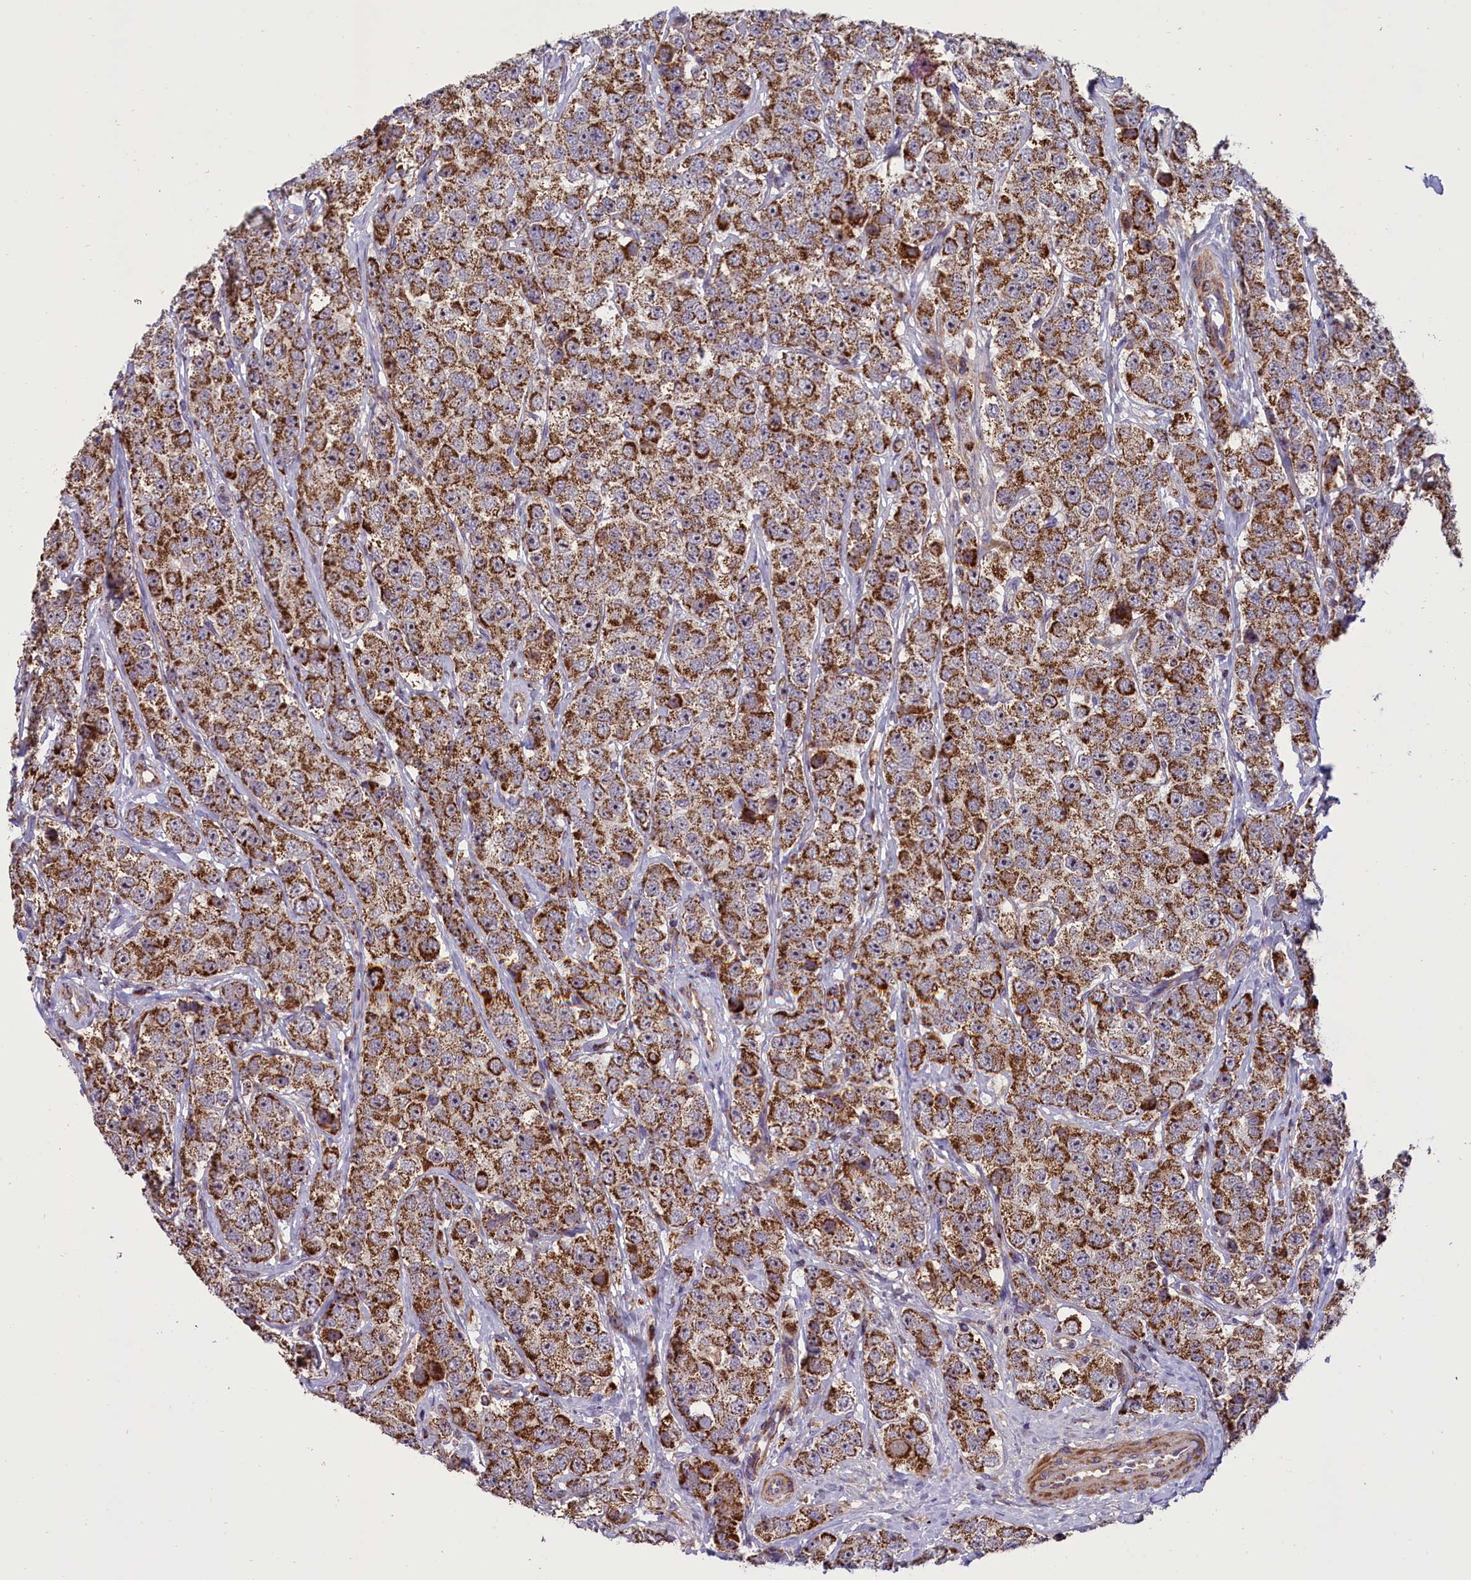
{"staining": {"intensity": "moderate", "quantity": ">75%", "location": "cytoplasmic/membranous"}, "tissue": "testis cancer", "cell_type": "Tumor cells", "image_type": "cancer", "snomed": [{"axis": "morphology", "description": "Seminoma, NOS"}, {"axis": "topography", "description": "Testis"}], "caption": "Moderate cytoplasmic/membranous protein positivity is present in about >75% of tumor cells in testis cancer. Using DAB (3,3'-diaminobenzidine) (brown) and hematoxylin (blue) stains, captured at high magnification using brightfield microscopy.", "gene": "GLRX5", "patient": {"sex": "male", "age": 28}}